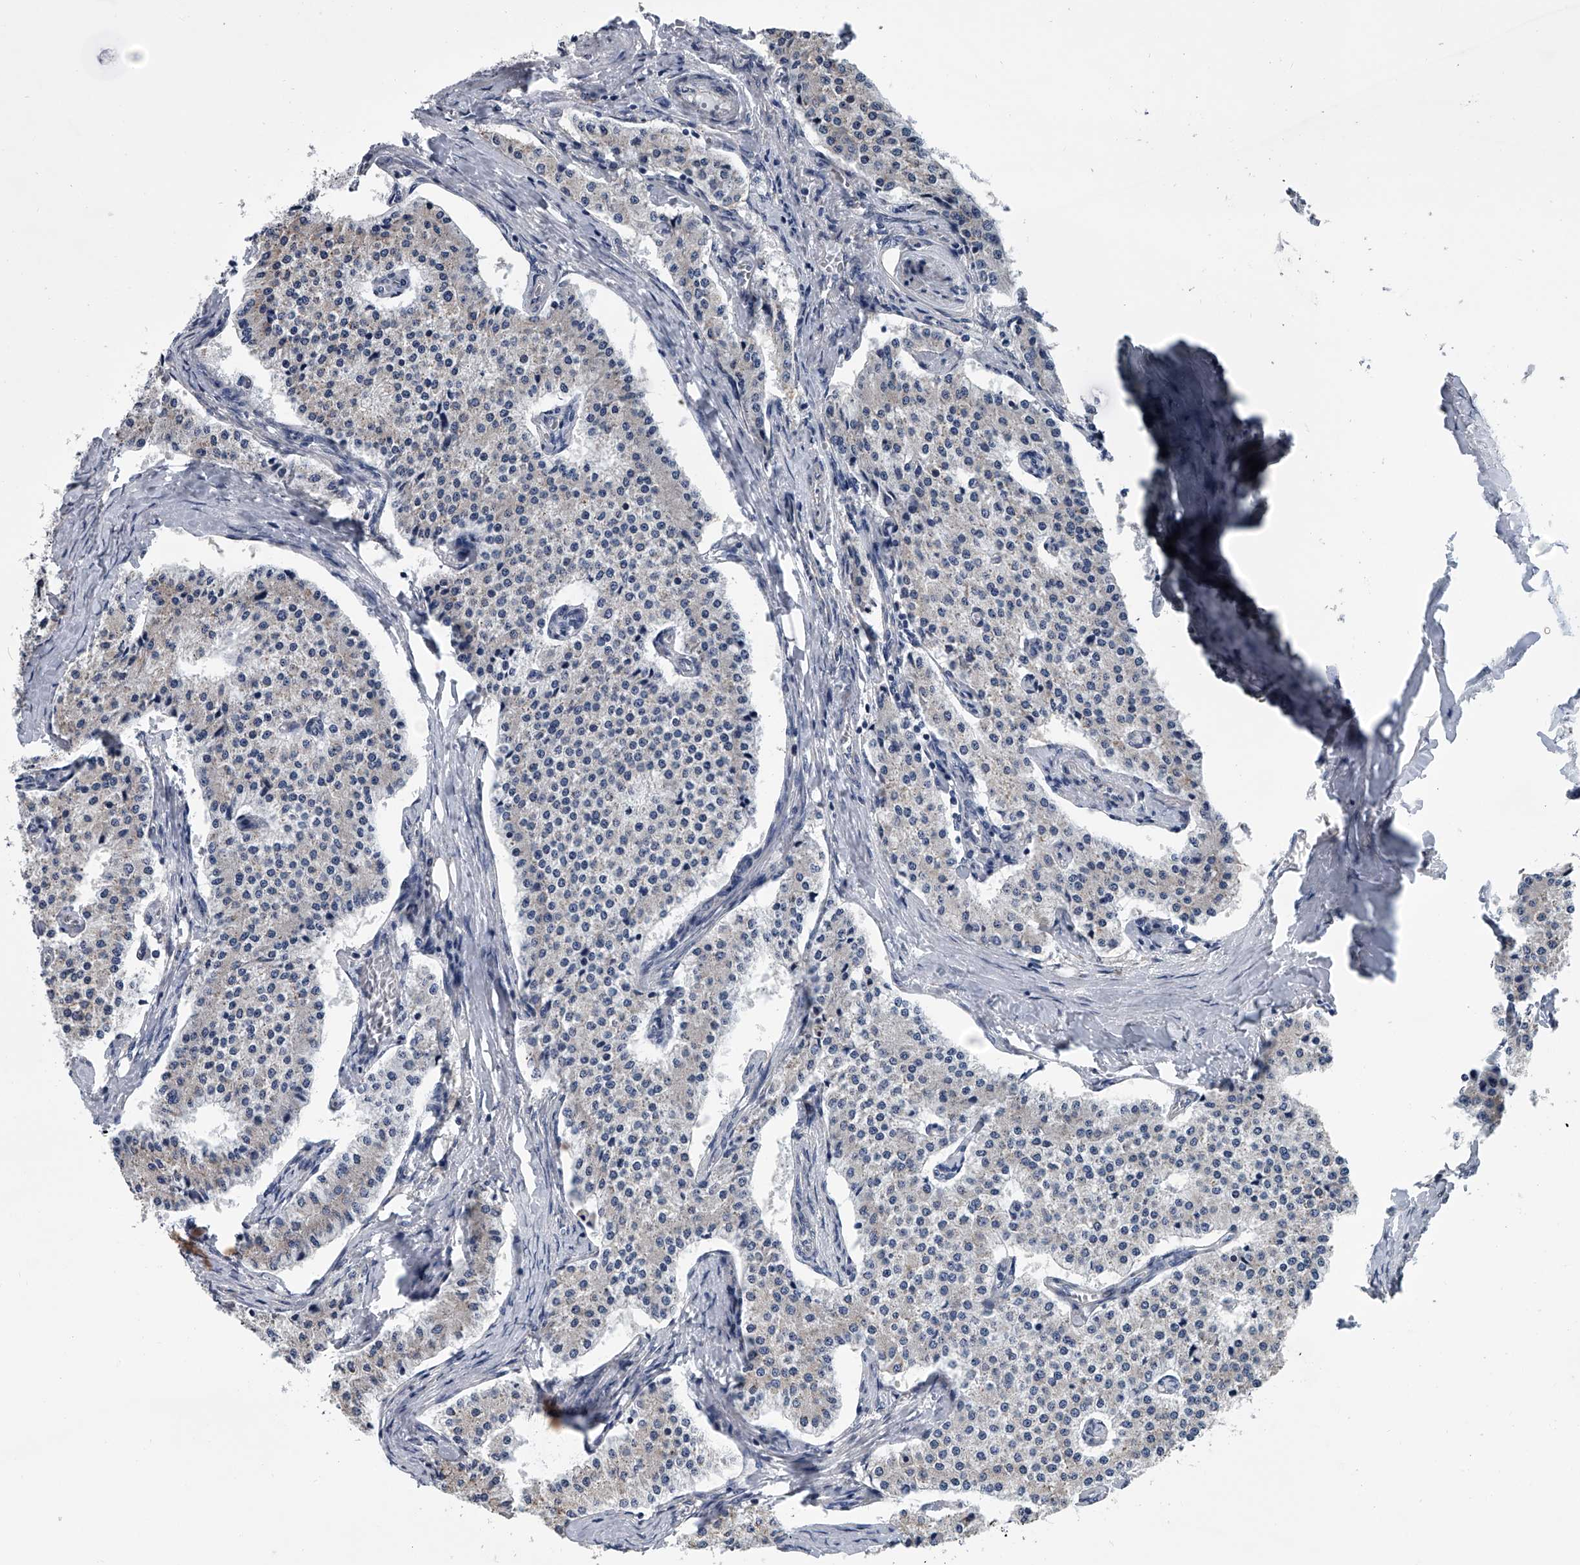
{"staining": {"intensity": "negative", "quantity": "none", "location": "none"}, "tissue": "carcinoid", "cell_type": "Tumor cells", "image_type": "cancer", "snomed": [{"axis": "morphology", "description": "Carcinoid, malignant, NOS"}, {"axis": "topography", "description": "Colon"}], "caption": "Immunohistochemistry of human carcinoid exhibits no positivity in tumor cells.", "gene": "ABCG1", "patient": {"sex": "female", "age": 52}}